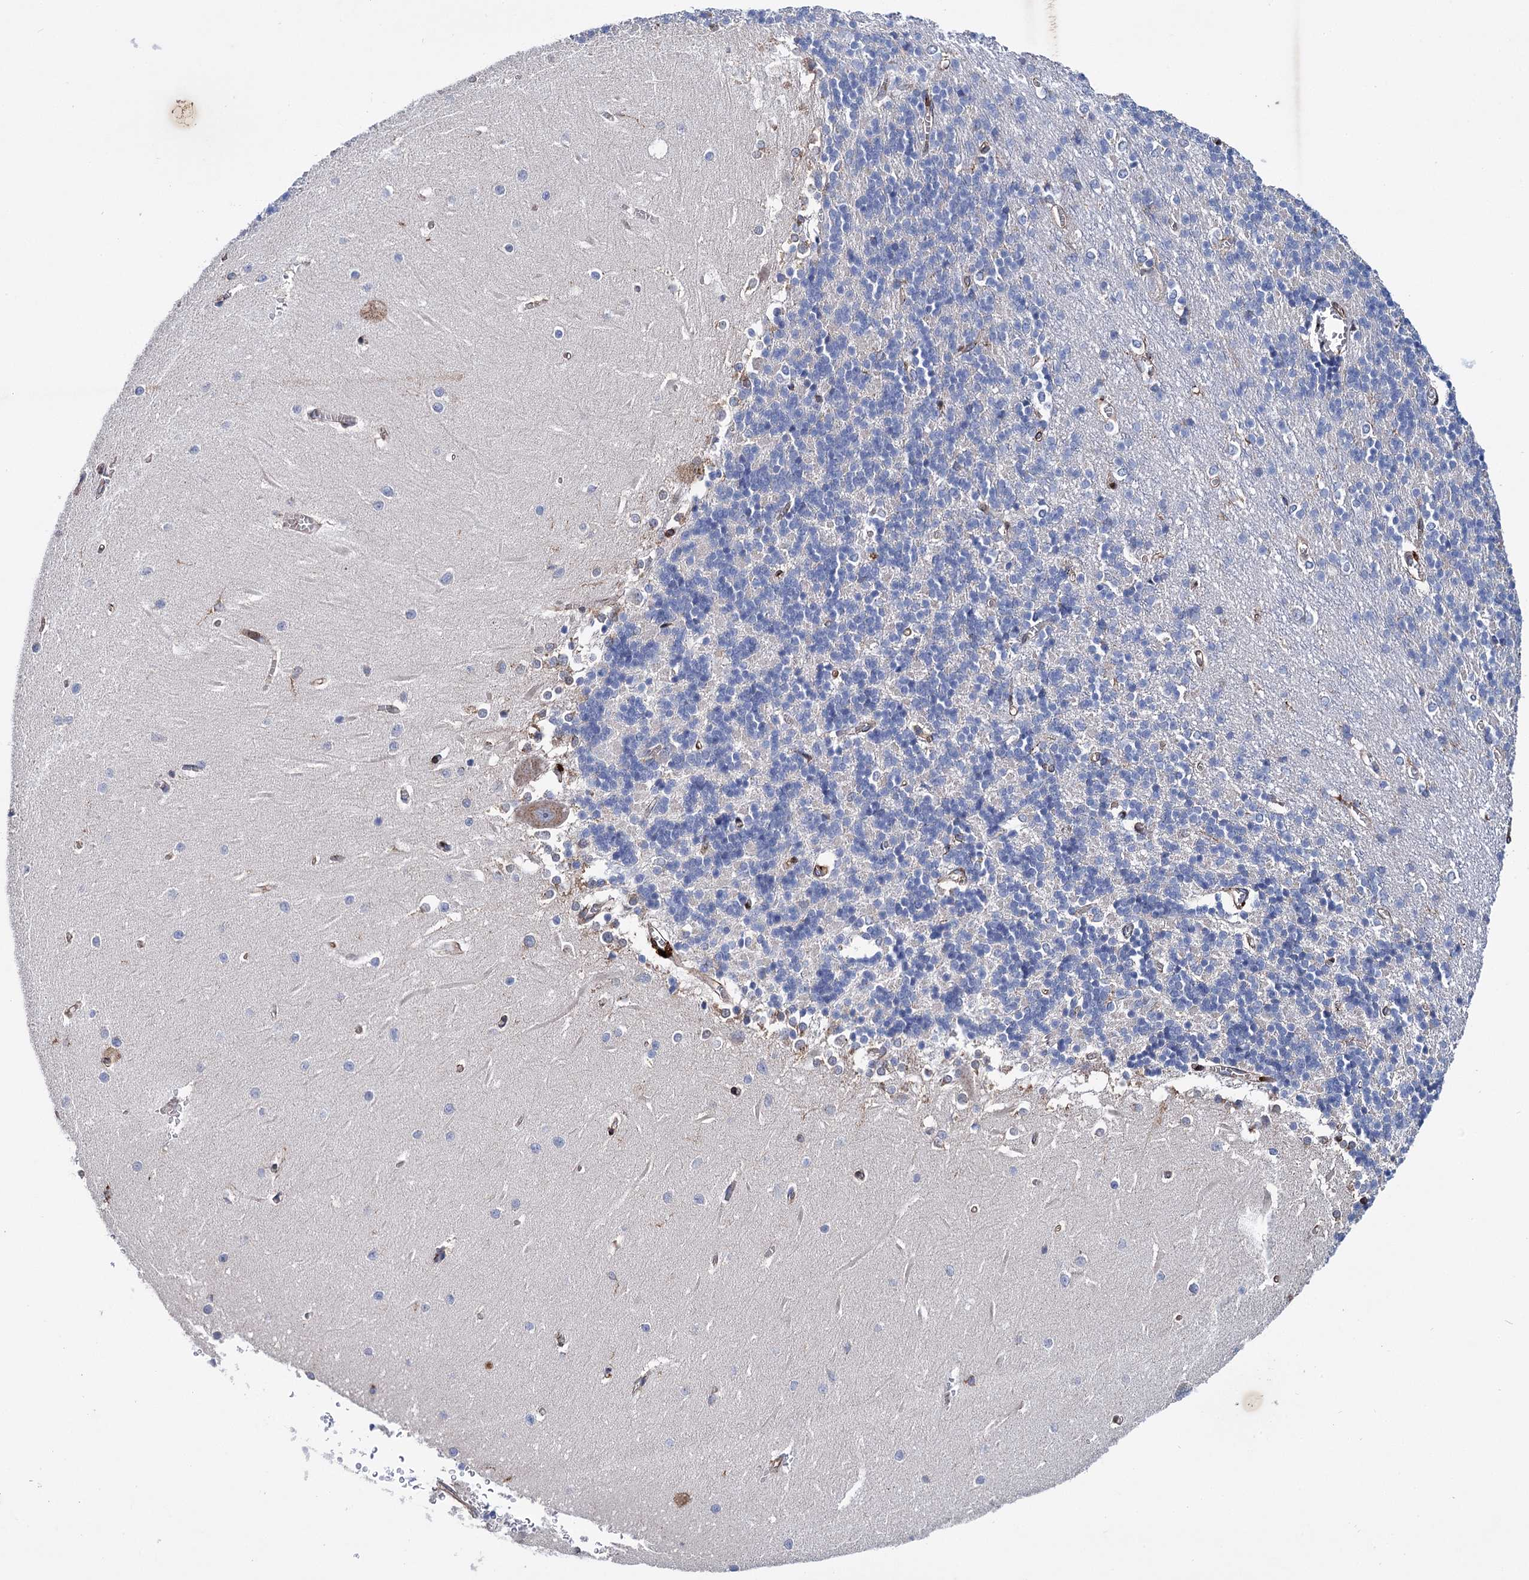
{"staining": {"intensity": "negative", "quantity": "none", "location": "none"}, "tissue": "cerebellum", "cell_type": "Cells in granular layer", "image_type": "normal", "snomed": [{"axis": "morphology", "description": "Normal tissue, NOS"}, {"axis": "topography", "description": "Cerebellum"}], "caption": "IHC micrograph of unremarkable cerebellum: human cerebellum stained with DAB (3,3'-diaminobenzidine) shows no significant protein staining in cells in granular layer.", "gene": "SCPEP1", "patient": {"sex": "male", "age": 37}}